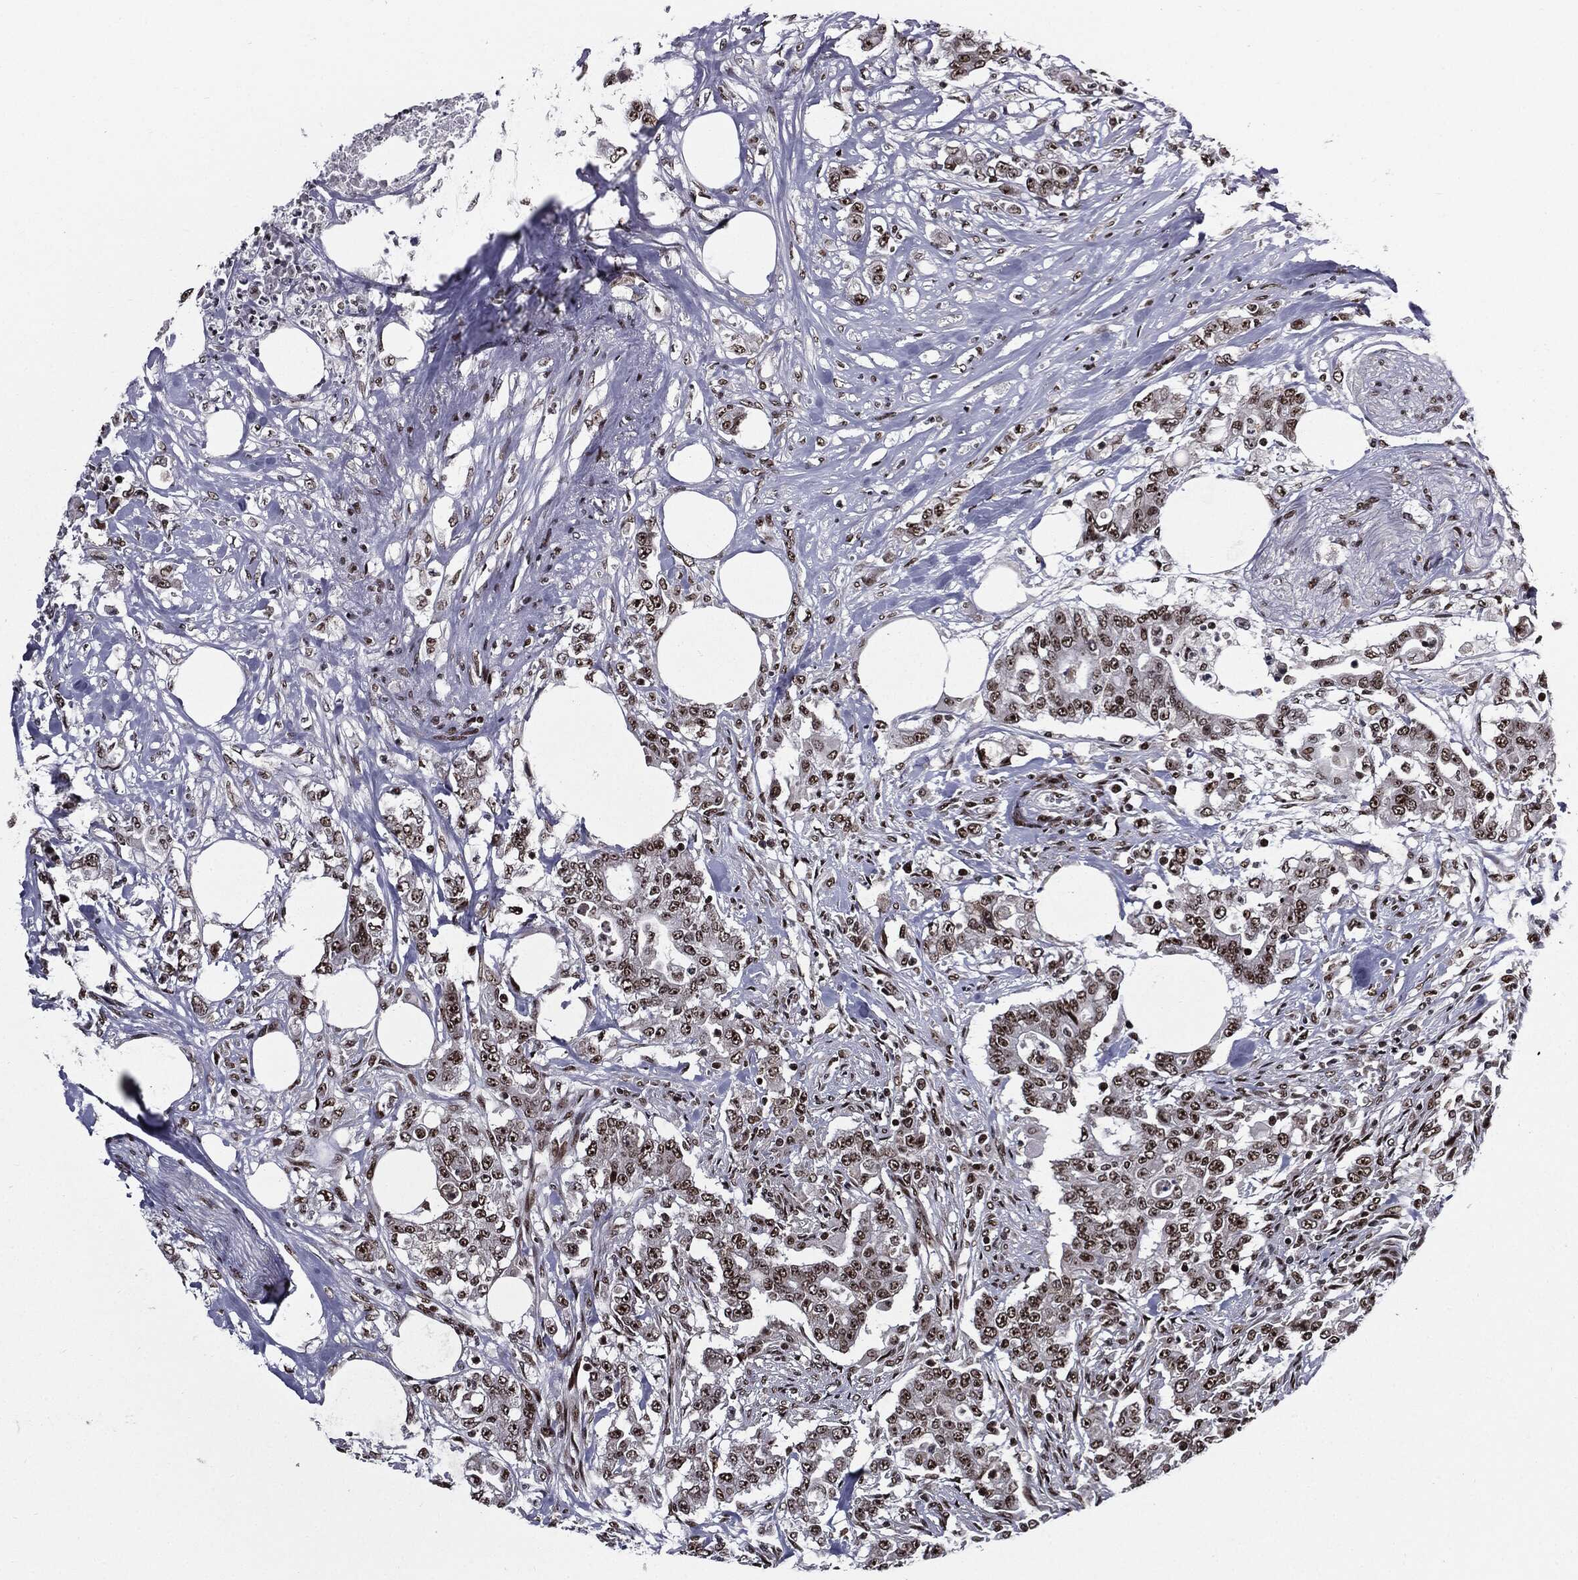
{"staining": {"intensity": "moderate", "quantity": ">75%", "location": "nuclear"}, "tissue": "colorectal cancer", "cell_type": "Tumor cells", "image_type": "cancer", "snomed": [{"axis": "morphology", "description": "Adenocarcinoma, NOS"}, {"axis": "topography", "description": "Colon"}], "caption": "The histopathology image demonstrates immunohistochemical staining of colorectal cancer (adenocarcinoma). There is moderate nuclear positivity is present in approximately >75% of tumor cells.", "gene": "ZFP91", "patient": {"sex": "female", "age": 48}}